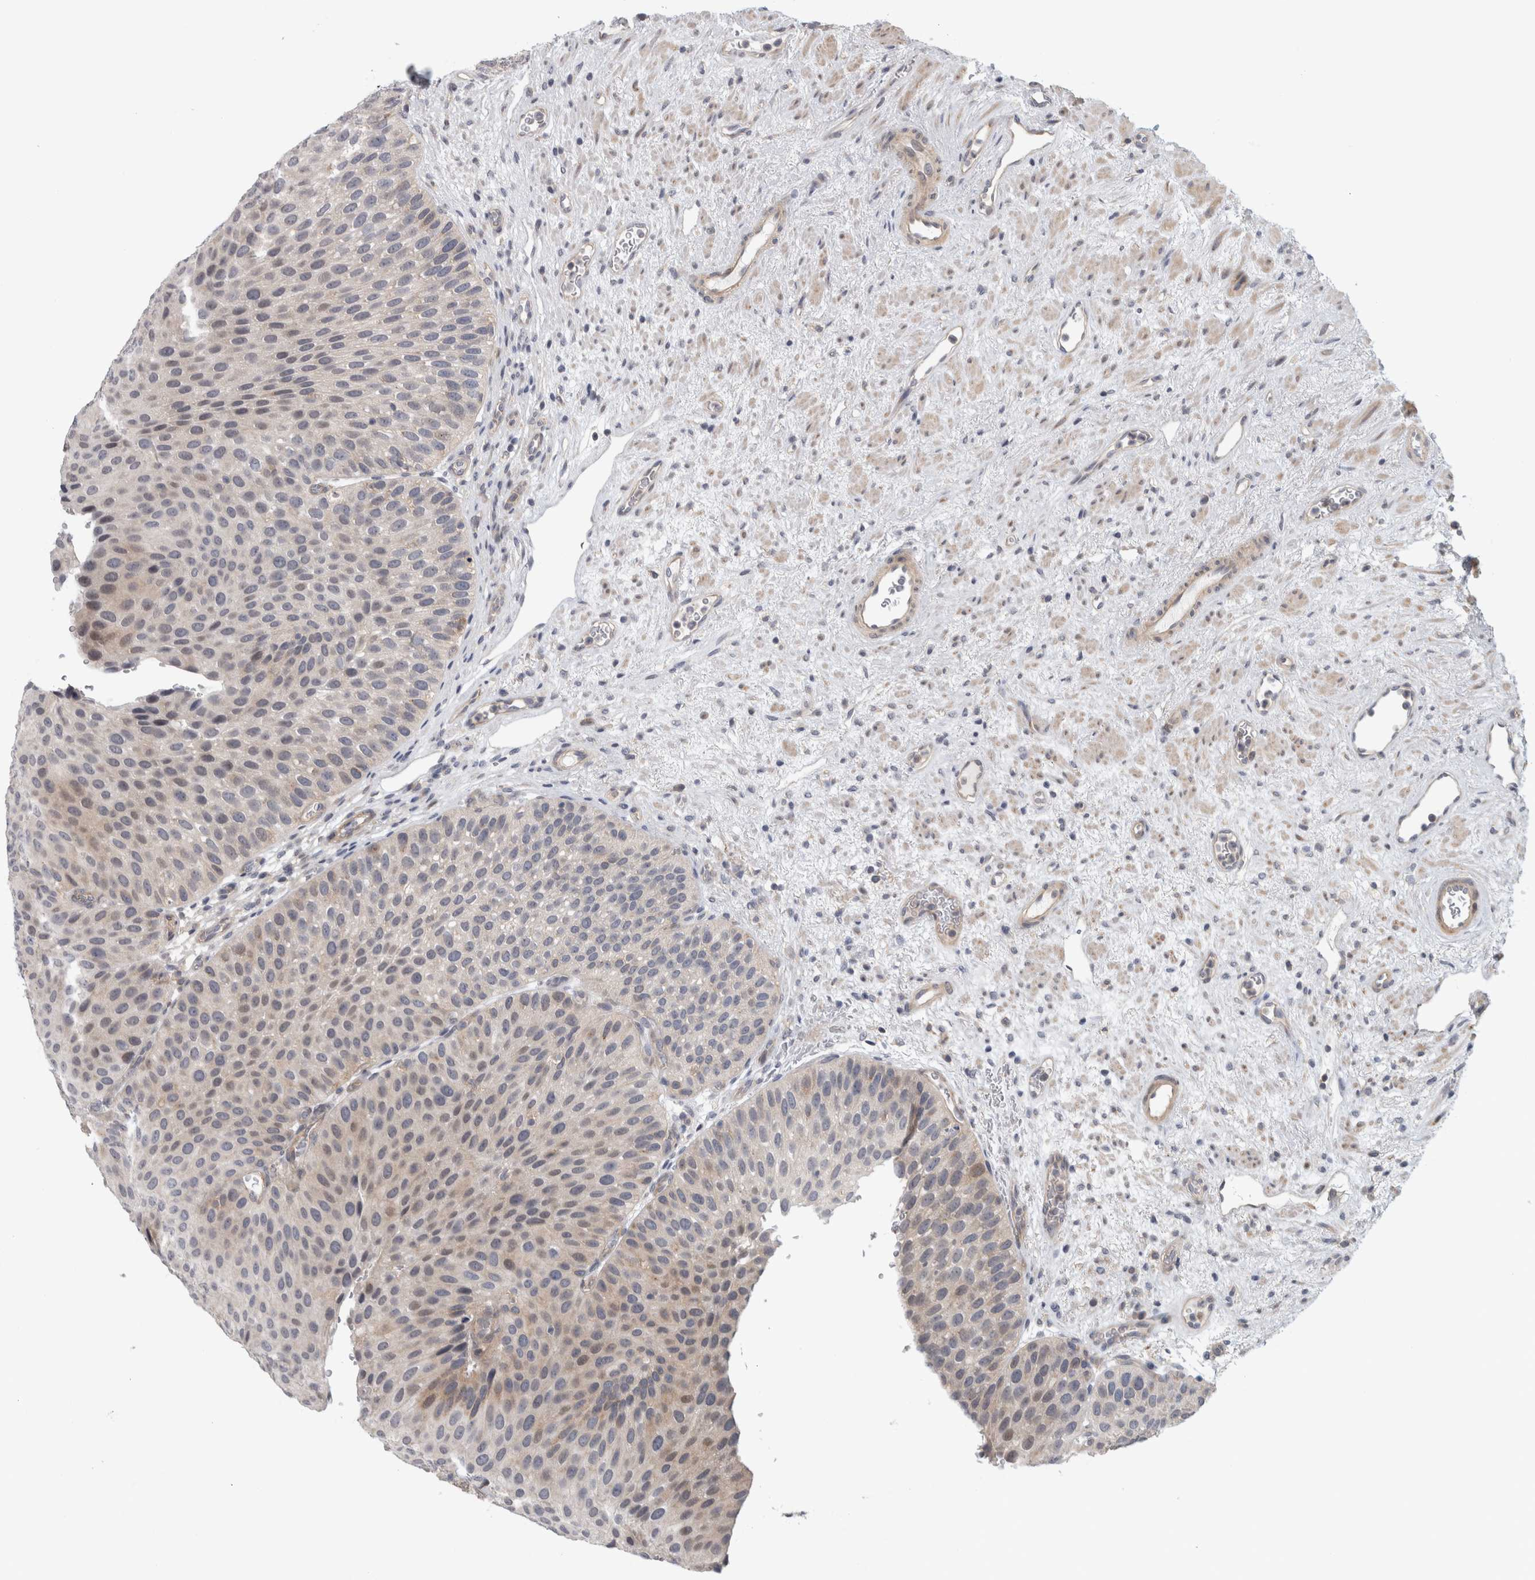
{"staining": {"intensity": "moderate", "quantity": "<25%", "location": "cytoplasmic/membranous,nuclear"}, "tissue": "urothelial cancer", "cell_type": "Tumor cells", "image_type": "cancer", "snomed": [{"axis": "morphology", "description": "Normal tissue, NOS"}, {"axis": "morphology", "description": "Urothelial carcinoma, Low grade"}, {"axis": "topography", "description": "Urinary bladder"}, {"axis": "topography", "description": "Prostate"}], "caption": "Tumor cells display low levels of moderate cytoplasmic/membranous and nuclear expression in approximately <25% of cells in low-grade urothelial carcinoma. (DAB = brown stain, brightfield microscopy at high magnification).", "gene": "ZNF804B", "patient": {"sex": "male", "age": 60}}